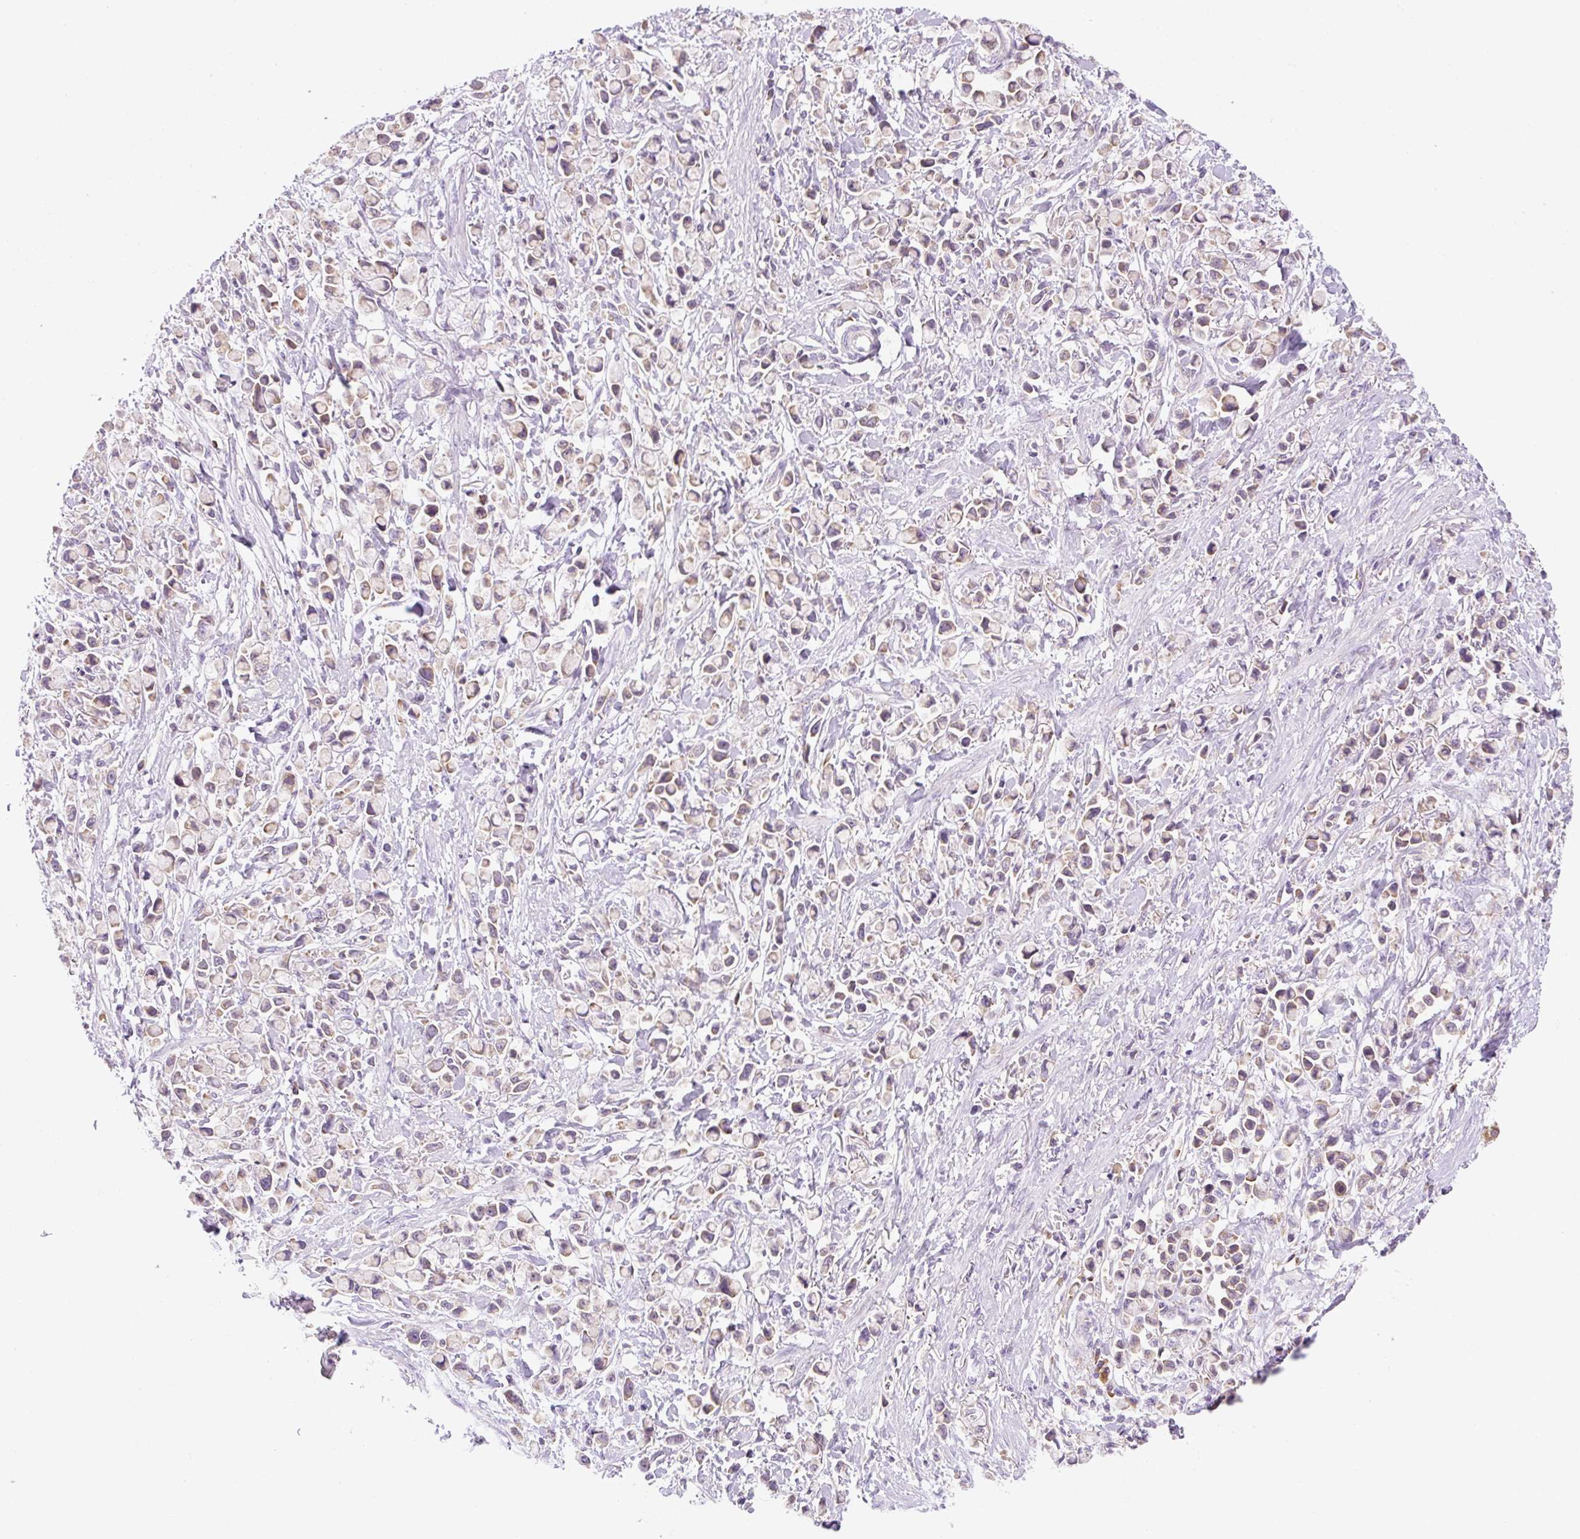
{"staining": {"intensity": "weak", "quantity": "25%-75%", "location": "cytoplasmic/membranous"}, "tissue": "stomach cancer", "cell_type": "Tumor cells", "image_type": "cancer", "snomed": [{"axis": "morphology", "description": "Adenocarcinoma, NOS"}, {"axis": "topography", "description": "Stomach"}], "caption": "Stomach cancer (adenocarcinoma) stained for a protein reveals weak cytoplasmic/membranous positivity in tumor cells.", "gene": "RPL18A", "patient": {"sex": "female", "age": 81}}